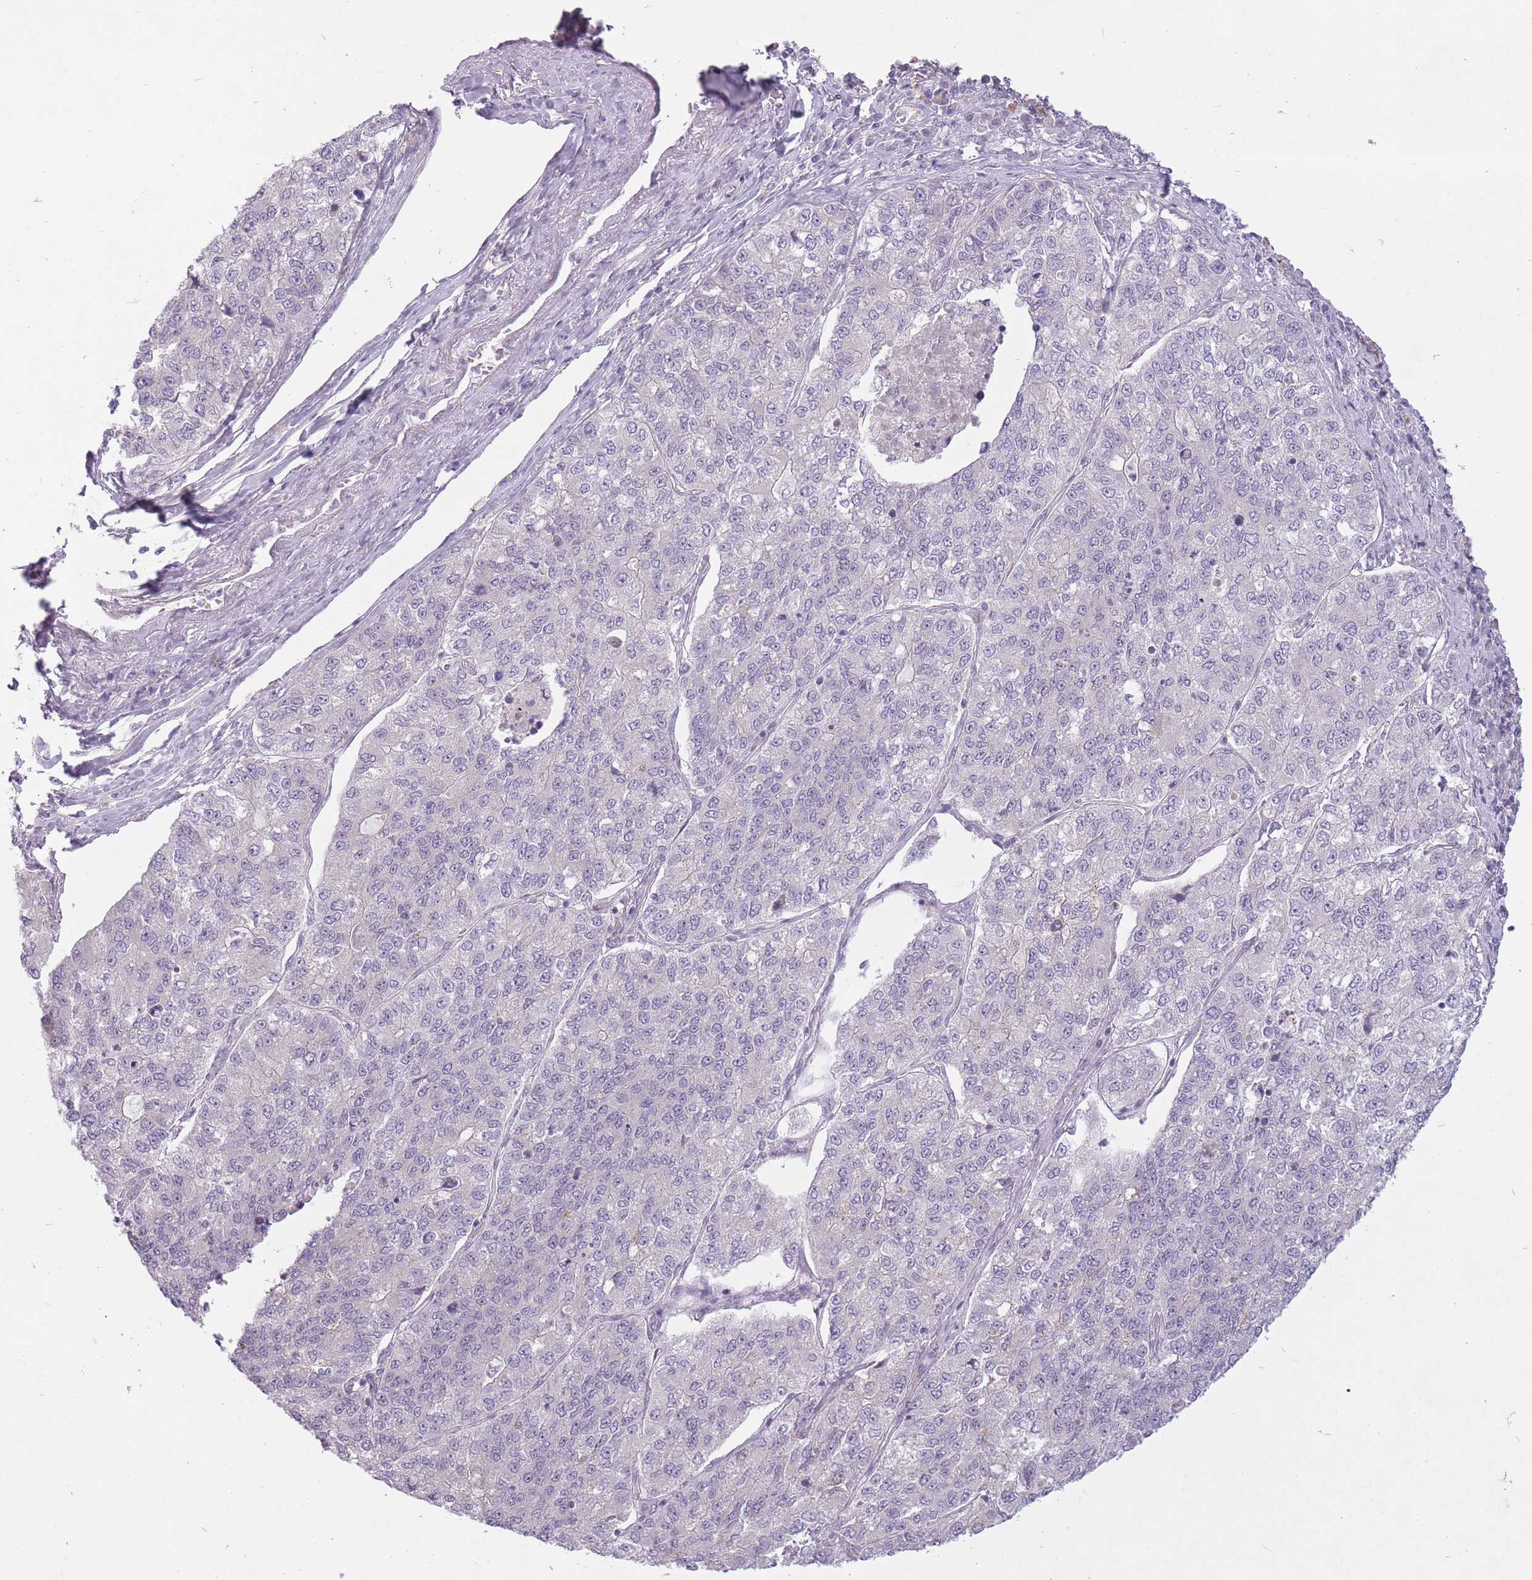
{"staining": {"intensity": "negative", "quantity": "none", "location": "none"}, "tissue": "lung cancer", "cell_type": "Tumor cells", "image_type": "cancer", "snomed": [{"axis": "morphology", "description": "Adenocarcinoma, NOS"}, {"axis": "topography", "description": "Lung"}], "caption": "The image exhibits no staining of tumor cells in lung cancer (adenocarcinoma). (Brightfield microscopy of DAB (3,3'-diaminobenzidine) immunohistochemistry (IHC) at high magnification).", "gene": "FAM43B", "patient": {"sex": "male", "age": 49}}